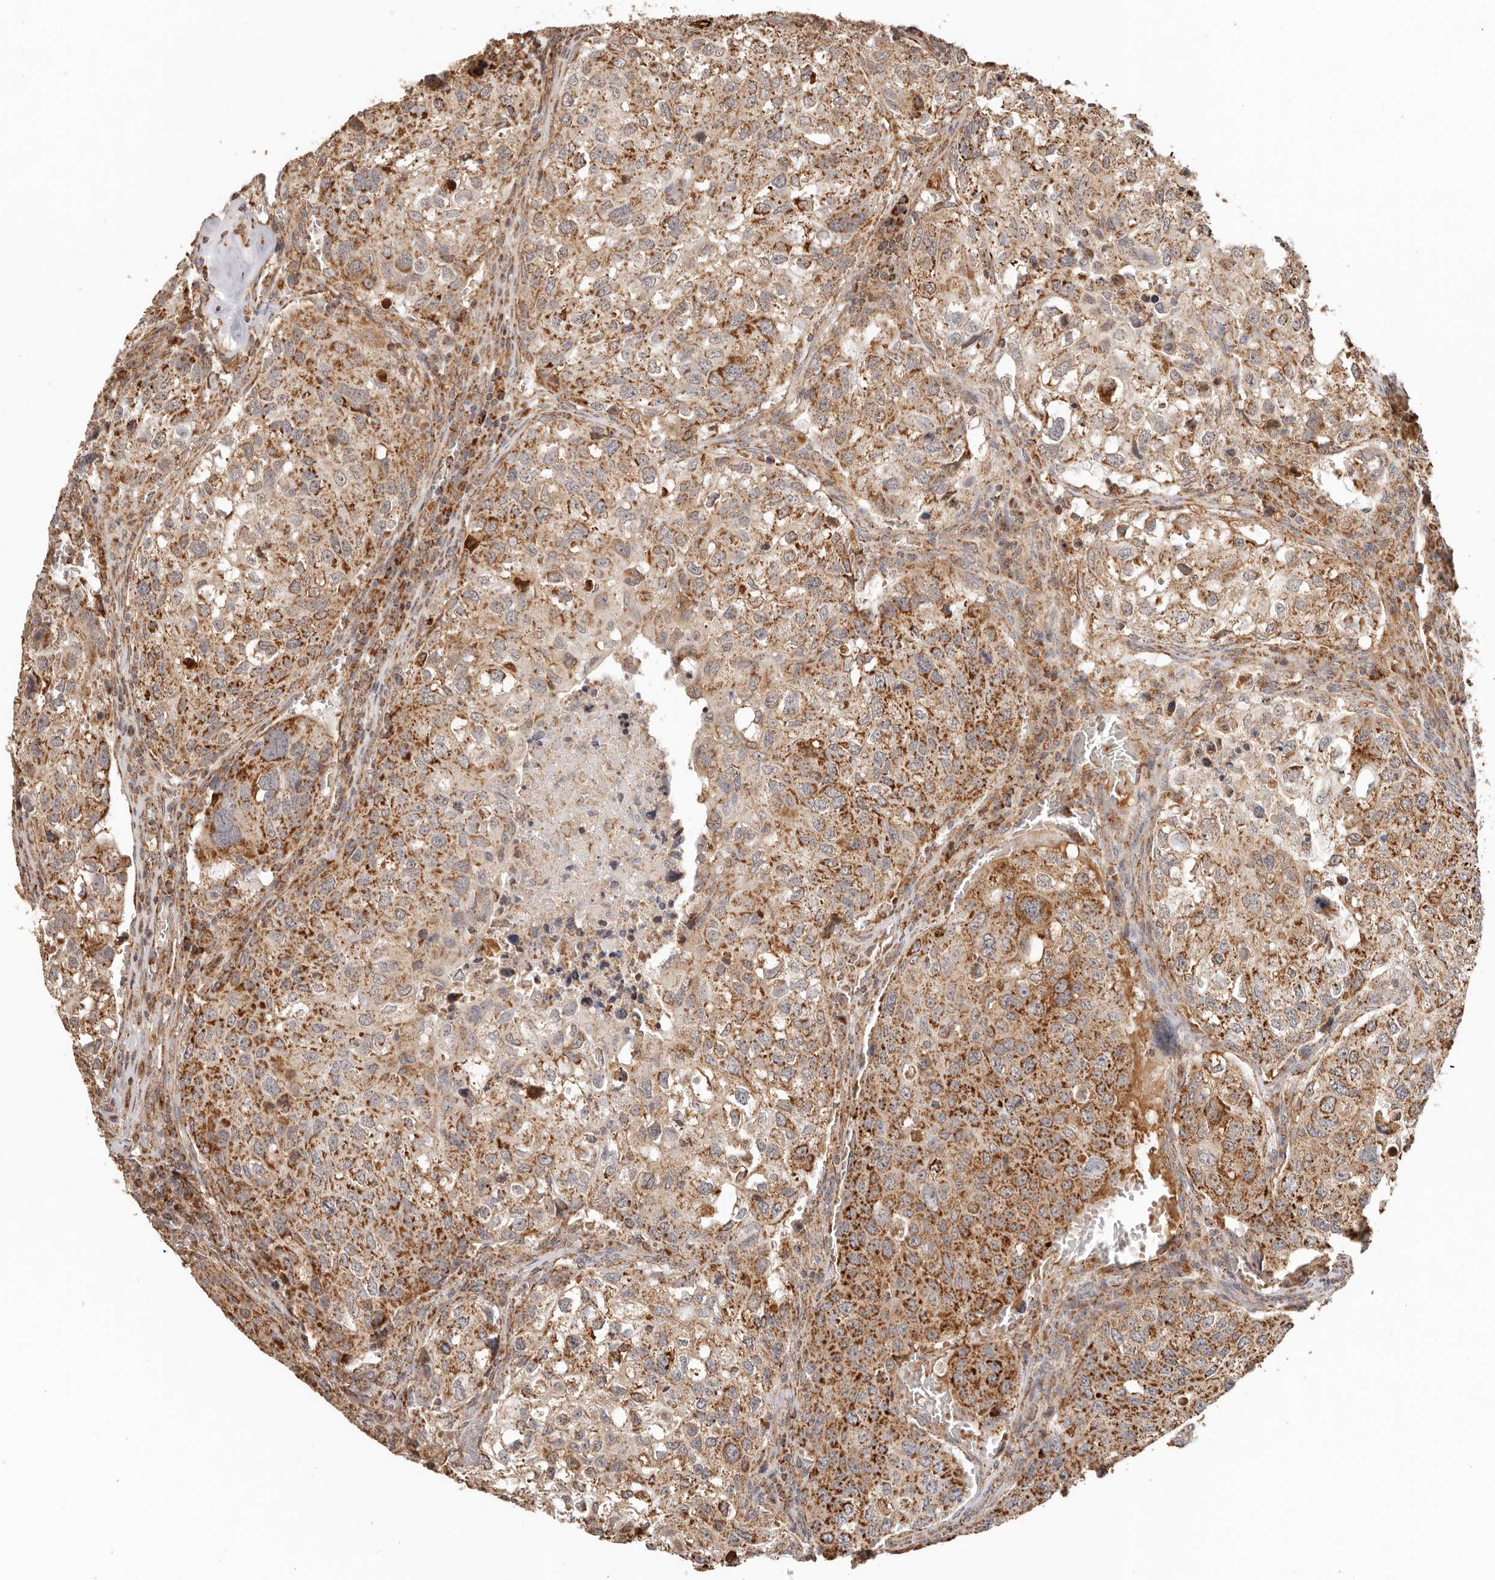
{"staining": {"intensity": "strong", "quantity": ">75%", "location": "cytoplasmic/membranous"}, "tissue": "urothelial cancer", "cell_type": "Tumor cells", "image_type": "cancer", "snomed": [{"axis": "morphology", "description": "Urothelial carcinoma, High grade"}, {"axis": "topography", "description": "Lymph node"}, {"axis": "topography", "description": "Urinary bladder"}], "caption": "Immunohistochemistry (IHC) (DAB (3,3'-diaminobenzidine)) staining of urothelial carcinoma (high-grade) exhibits strong cytoplasmic/membranous protein positivity in approximately >75% of tumor cells. The protein is shown in brown color, while the nuclei are stained blue.", "gene": "NDUFB11", "patient": {"sex": "male", "age": 51}}